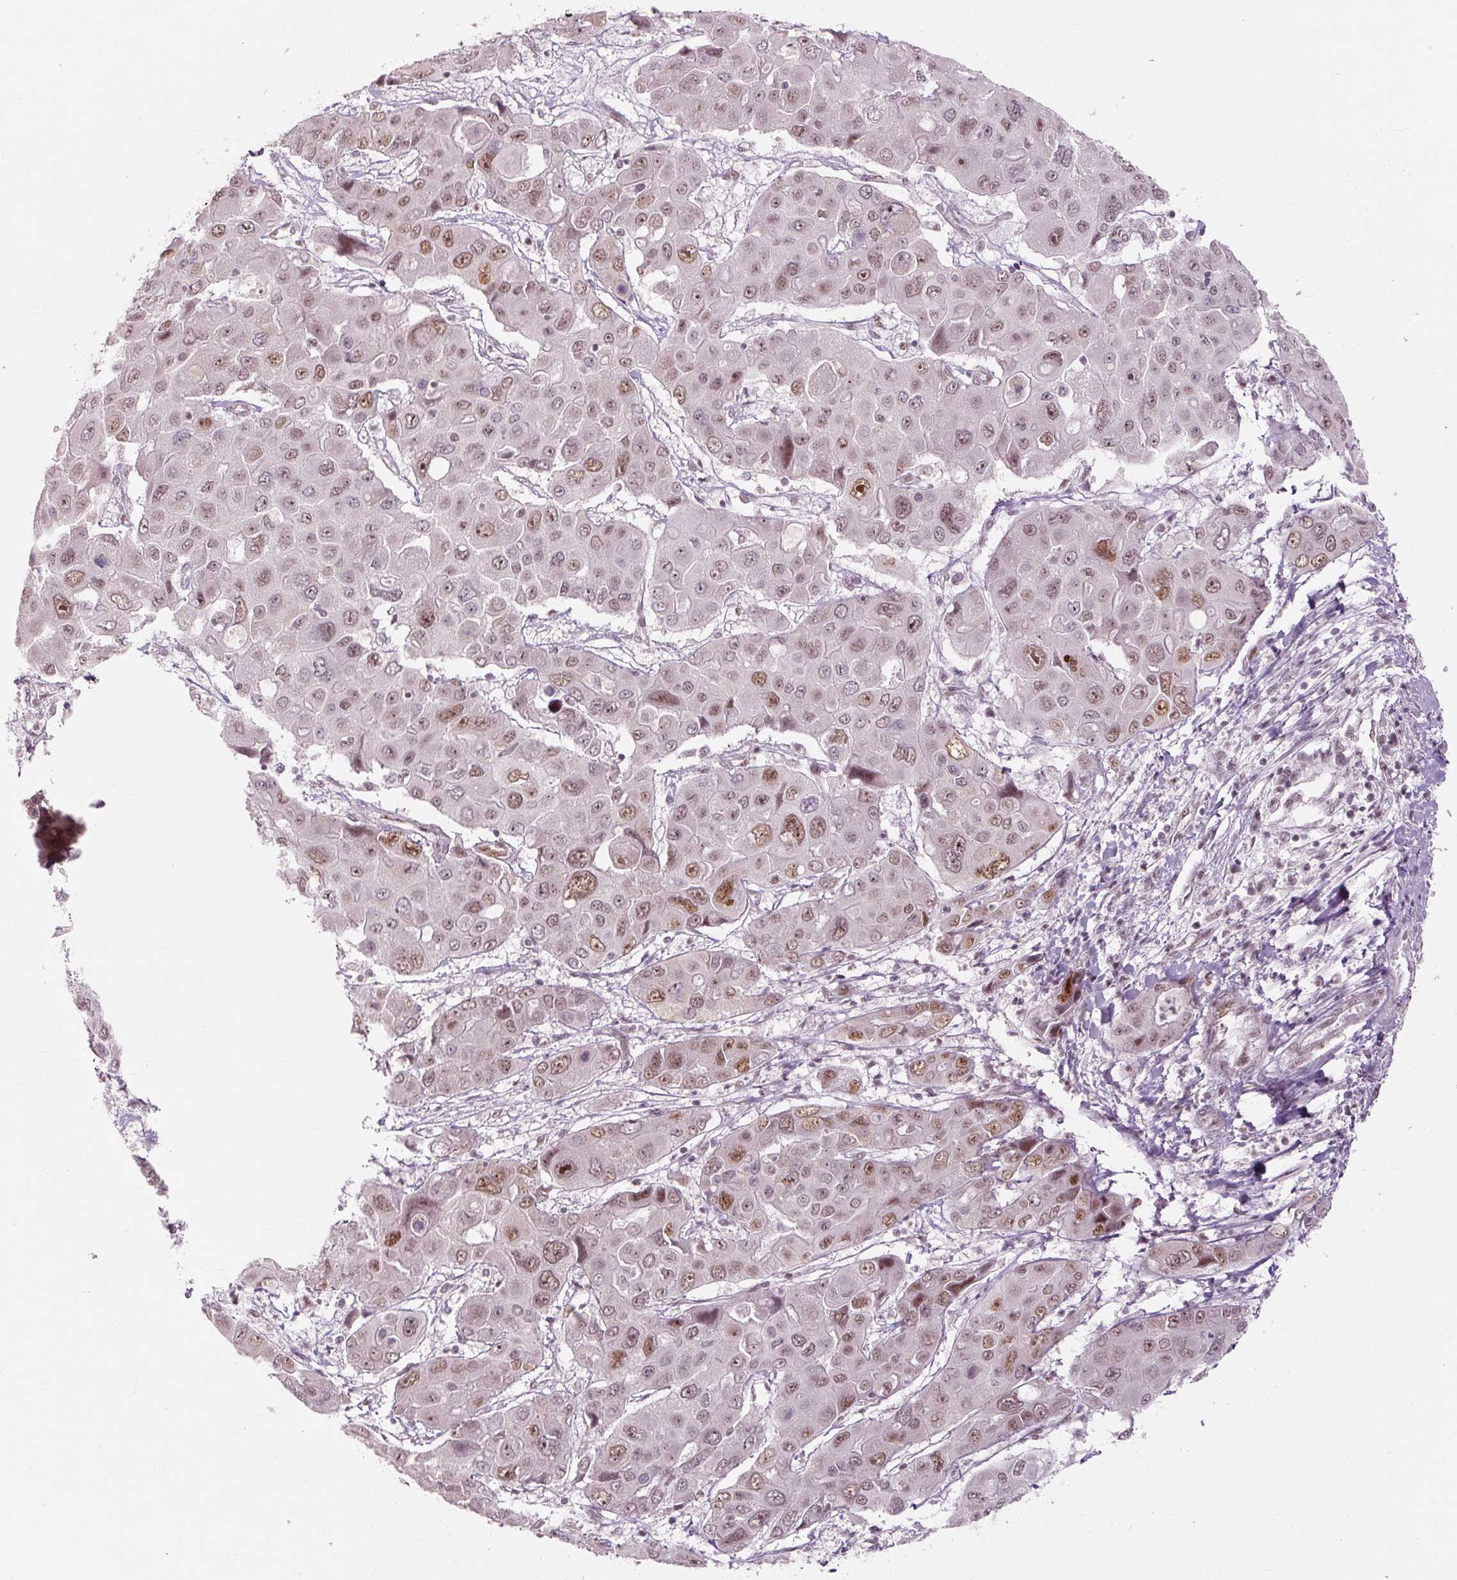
{"staining": {"intensity": "moderate", "quantity": ">75%", "location": "nuclear"}, "tissue": "liver cancer", "cell_type": "Tumor cells", "image_type": "cancer", "snomed": [{"axis": "morphology", "description": "Cholangiocarcinoma"}, {"axis": "topography", "description": "Liver"}], "caption": "Immunohistochemistry (DAB) staining of liver cholangiocarcinoma shows moderate nuclear protein expression in approximately >75% of tumor cells.", "gene": "U2AF2", "patient": {"sex": "male", "age": 67}}